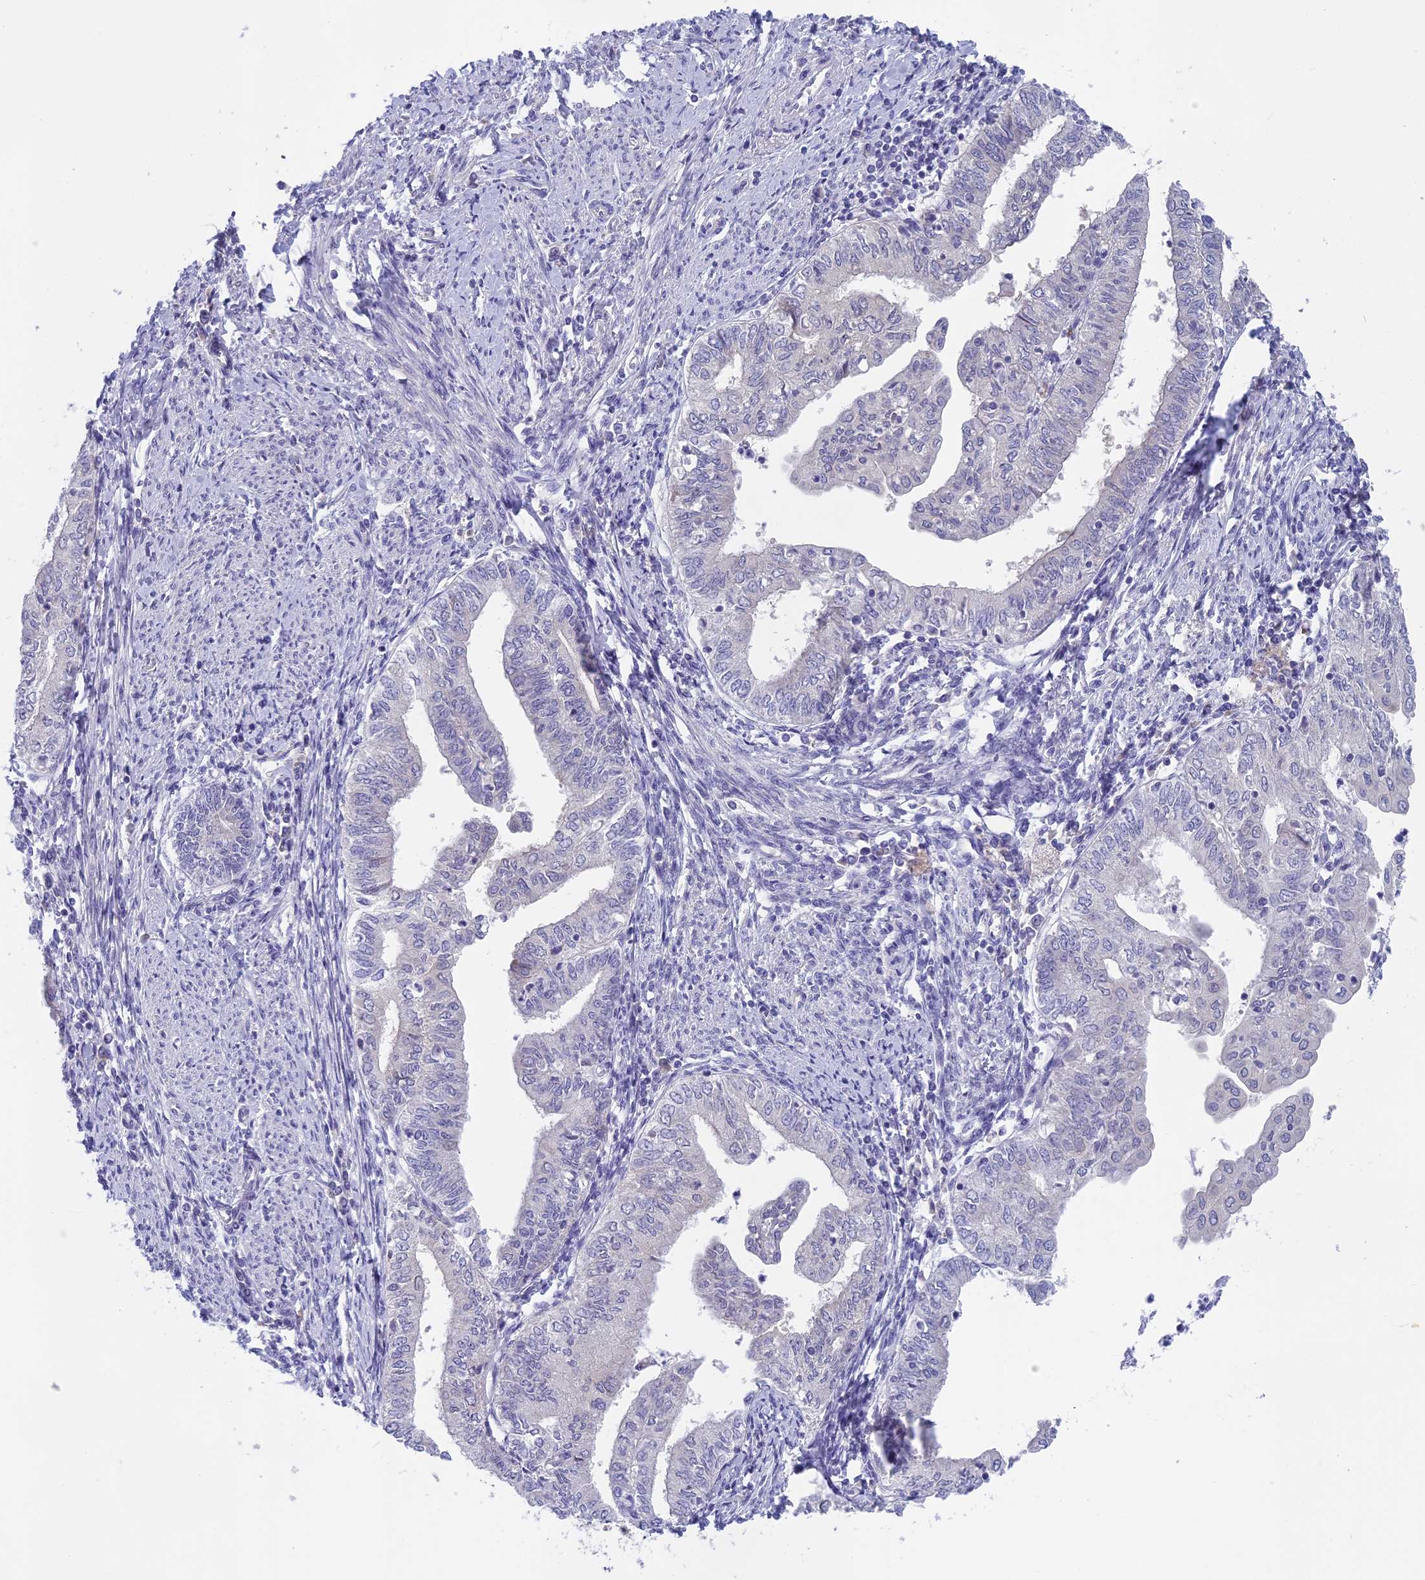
{"staining": {"intensity": "negative", "quantity": "none", "location": "none"}, "tissue": "endometrial cancer", "cell_type": "Tumor cells", "image_type": "cancer", "snomed": [{"axis": "morphology", "description": "Adenocarcinoma, NOS"}, {"axis": "topography", "description": "Endometrium"}], "caption": "Endometrial adenocarcinoma was stained to show a protein in brown. There is no significant positivity in tumor cells. Nuclei are stained in blue.", "gene": "ARHGEF37", "patient": {"sex": "female", "age": 66}}